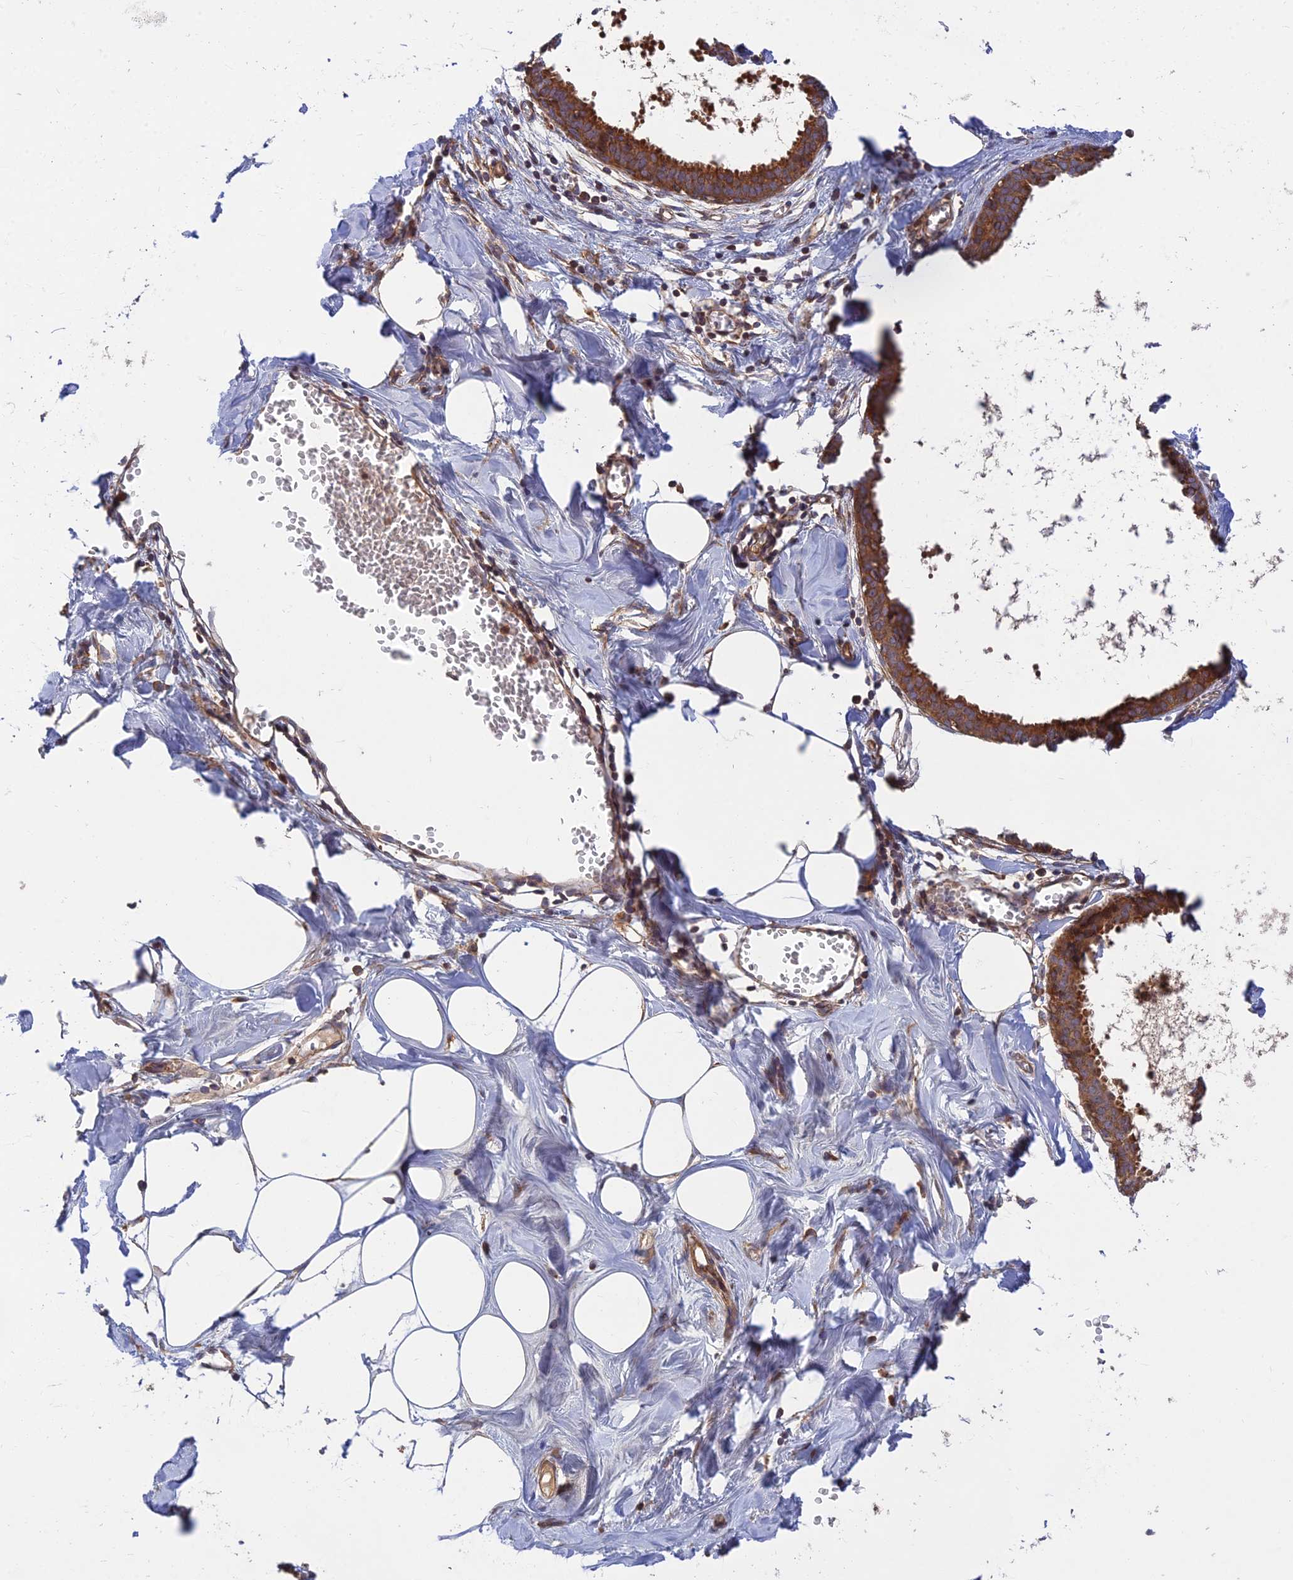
{"staining": {"intensity": "negative", "quantity": "none", "location": "none"}, "tissue": "breast", "cell_type": "Adipocytes", "image_type": "normal", "snomed": [{"axis": "morphology", "description": "Normal tissue, NOS"}, {"axis": "topography", "description": "Breast"}], "caption": "This is an immunohistochemistry (IHC) histopathology image of normal human breast. There is no positivity in adipocytes.", "gene": "RELCH", "patient": {"sex": "female", "age": 27}}